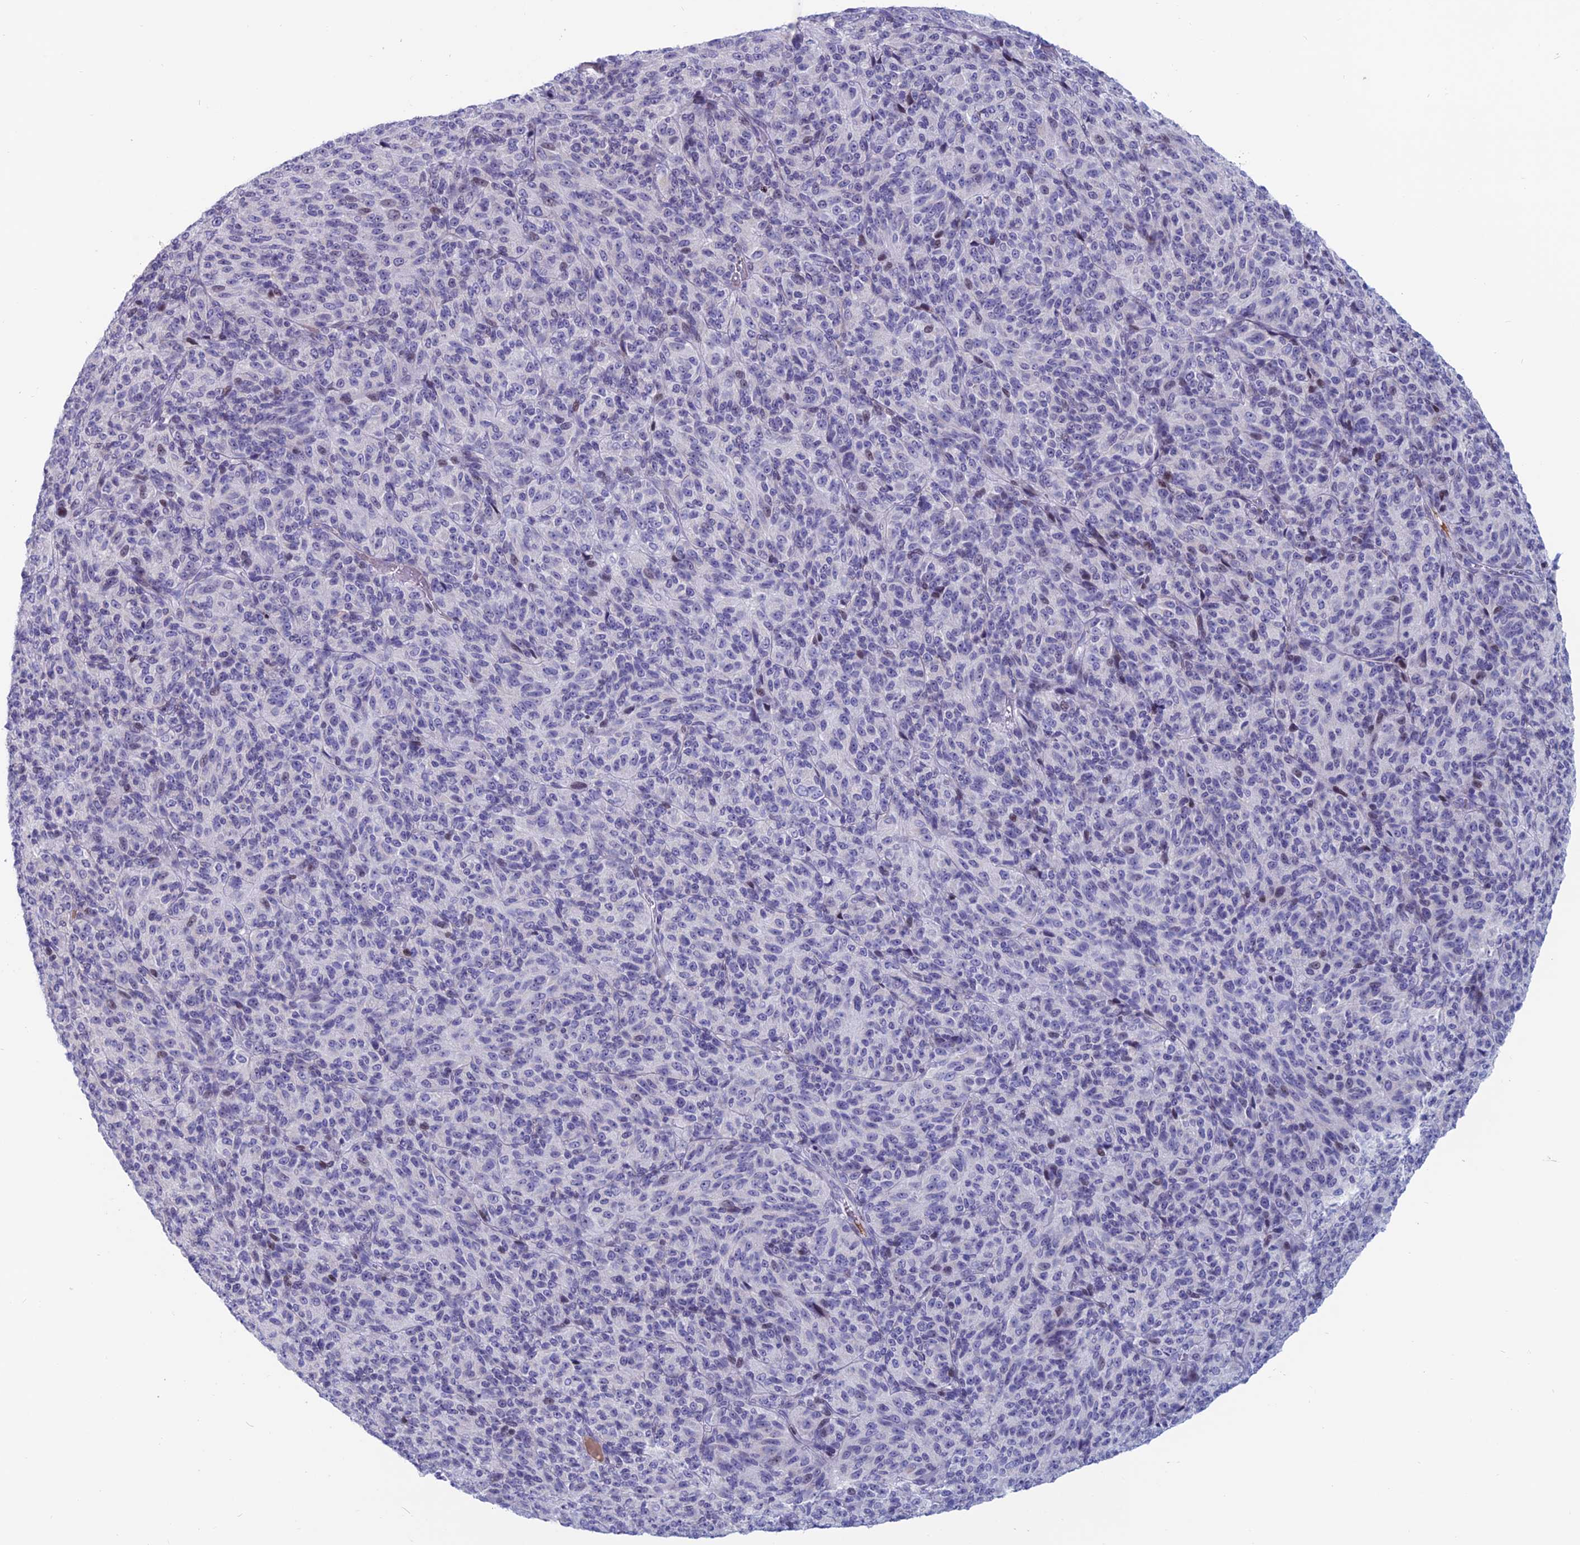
{"staining": {"intensity": "negative", "quantity": "none", "location": "none"}, "tissue": "melanoma", "cell_type": "Tumor cells", "image_type": "cancer", "snomed": [{"axis": "morphology", "description": "Malignant melanoma, Metastatic site"}, {"axis": "topography", "description": "Brain"}], "caption": "High power microscopy photomicrograph of an immunohistochemistry image of malignant melanoma (metastatic site), revealing no significant positivity in tumor cells.", "gene": "CERS6", "patient": {"sex": "female", "age": 56}}